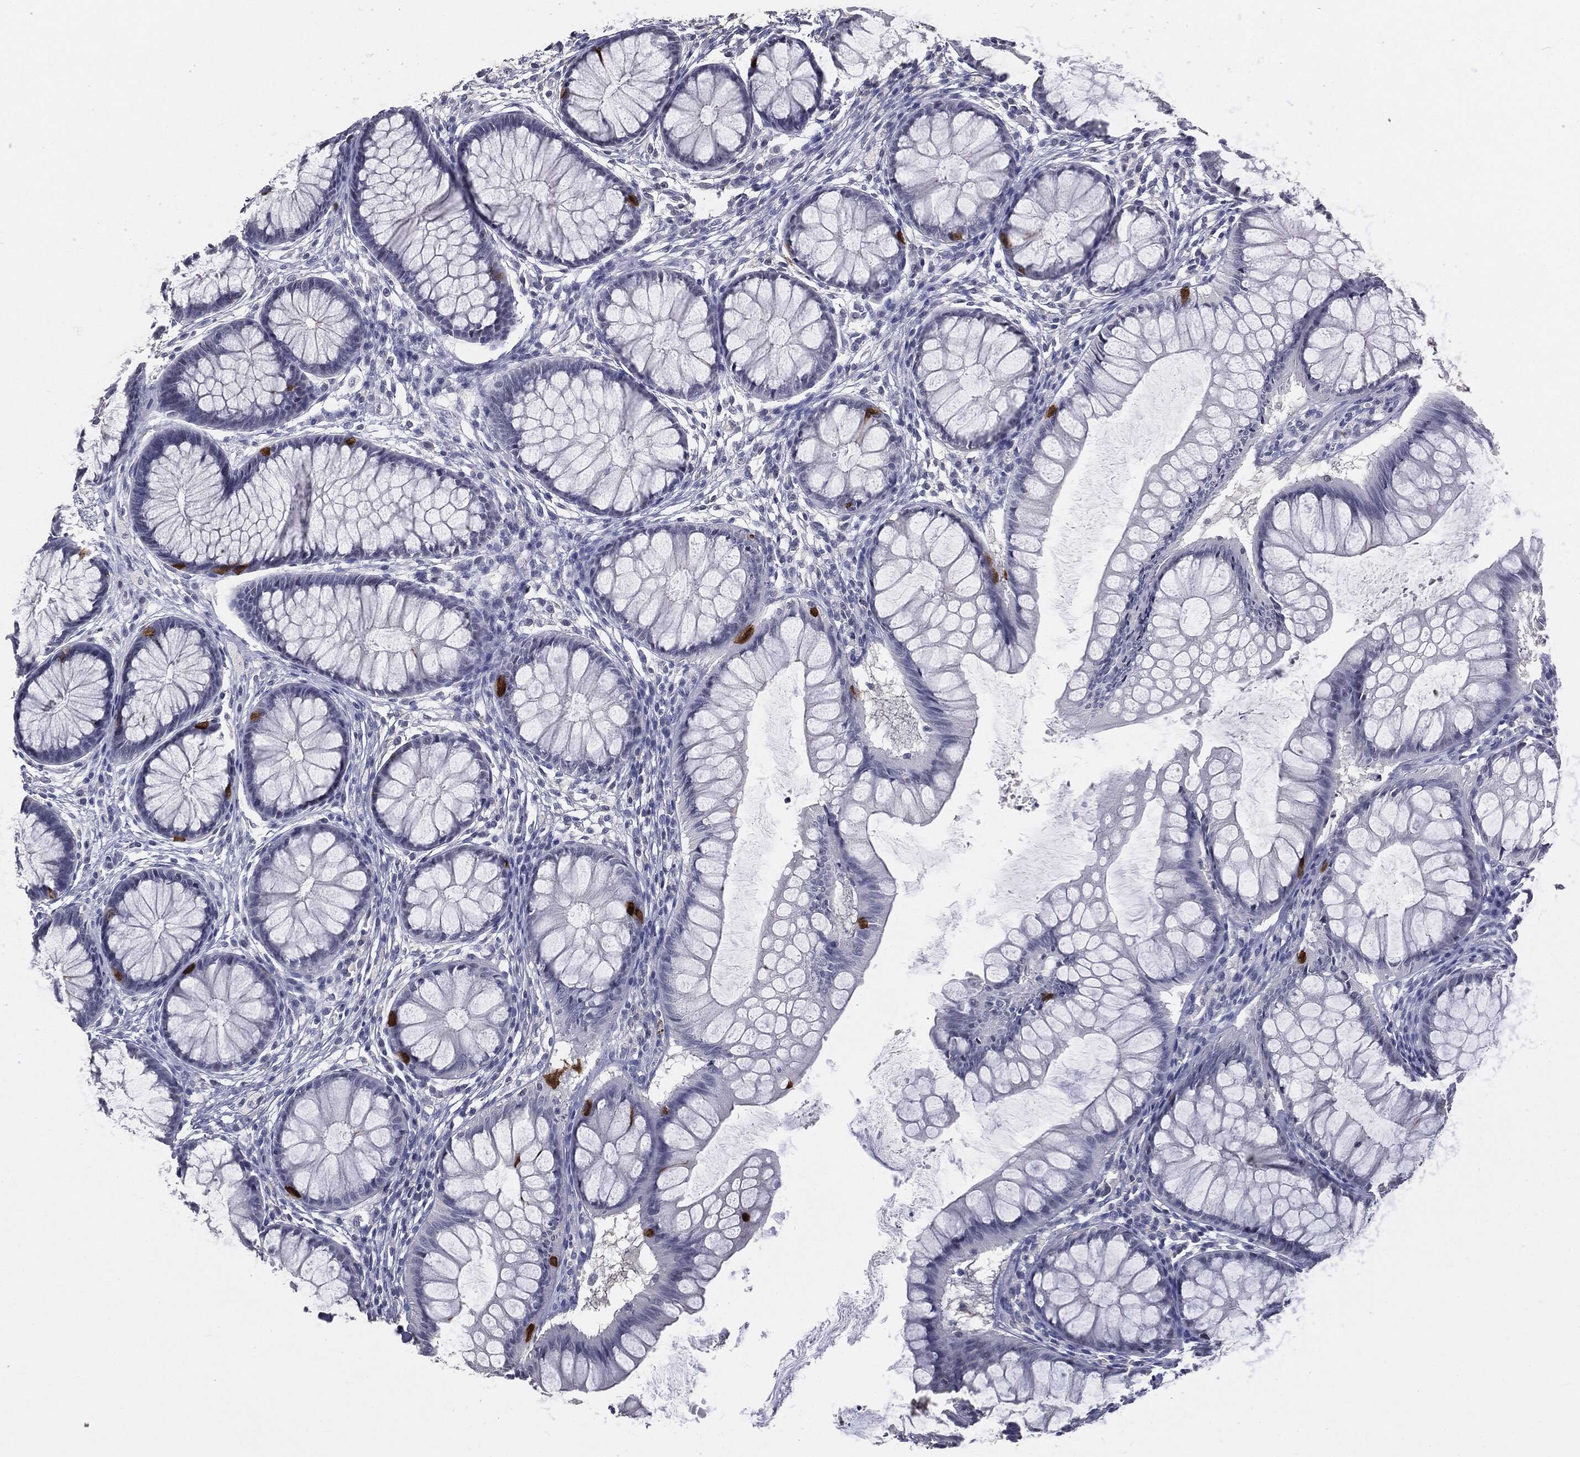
{"staining": {"intensity": "negative", "quantity": "none", "location": "none"}, "tissue": "colon", "cell_type": "Endothelial cells", "image_type": "normal", "snomed": [{"axis": "morphology", "description": "Normal tissue, NOS"}, {"axis": "topography", "description": "Colon"}], "caption": "High magnification brightfield microscopy of unremarkable colon stained with DAB (brown) and counterstained with hematoxylin (blue): endothelial cells show no significant positivity. (DAB IHC visualized using brightfield microscopy, high magnification).", "gene": "SLC2A2", "patient": {"sex": "female", "age": 65}}